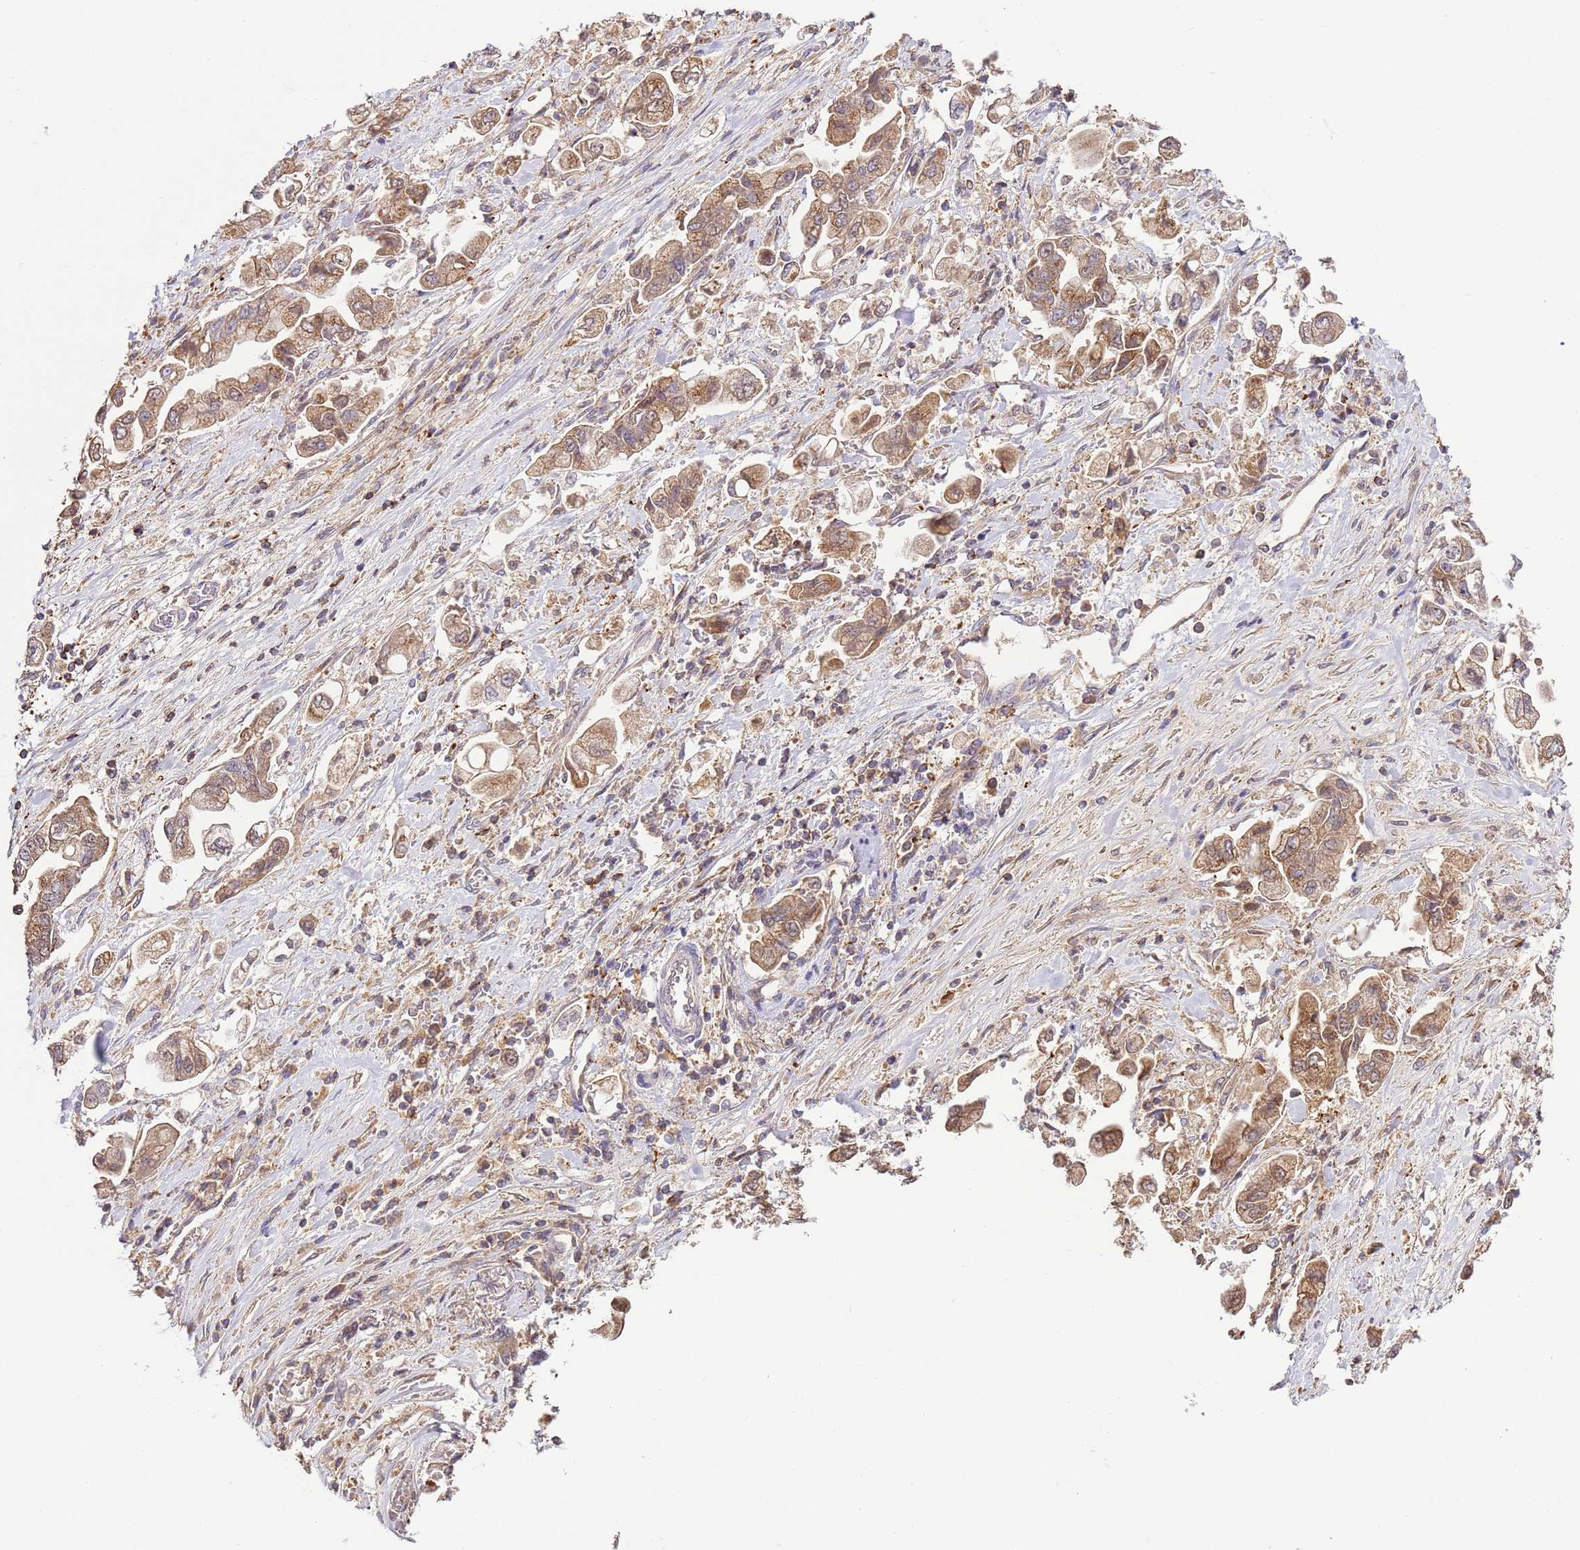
{"staining": {"intensity": "moderate", "quantity": ">75%", "location": "cytoplasmic/membranous,nuclear"}, "tissue": "stomach cancer", "cell_type": "Tumor cells", "image_type": "cancer", "snomed": [{"axis": "morphology", "description": "Adenocarcinoma, NOS"}, {"axis": "topography", "description": "Stomach"}], "caption": "A medium amount of moderate cytoplasmic/membranous and nuclear staining is appreciated in about >75% of tumor cells in stomach cancer tissue. The staining was performed using DAB (3,3'-diaminobenzidine), with brown indicating positive protein expression. Nuclei are stained blue with hematoxylin.", "gene": "ZNF624", "patient": {"sex": "male", "age": 62}}